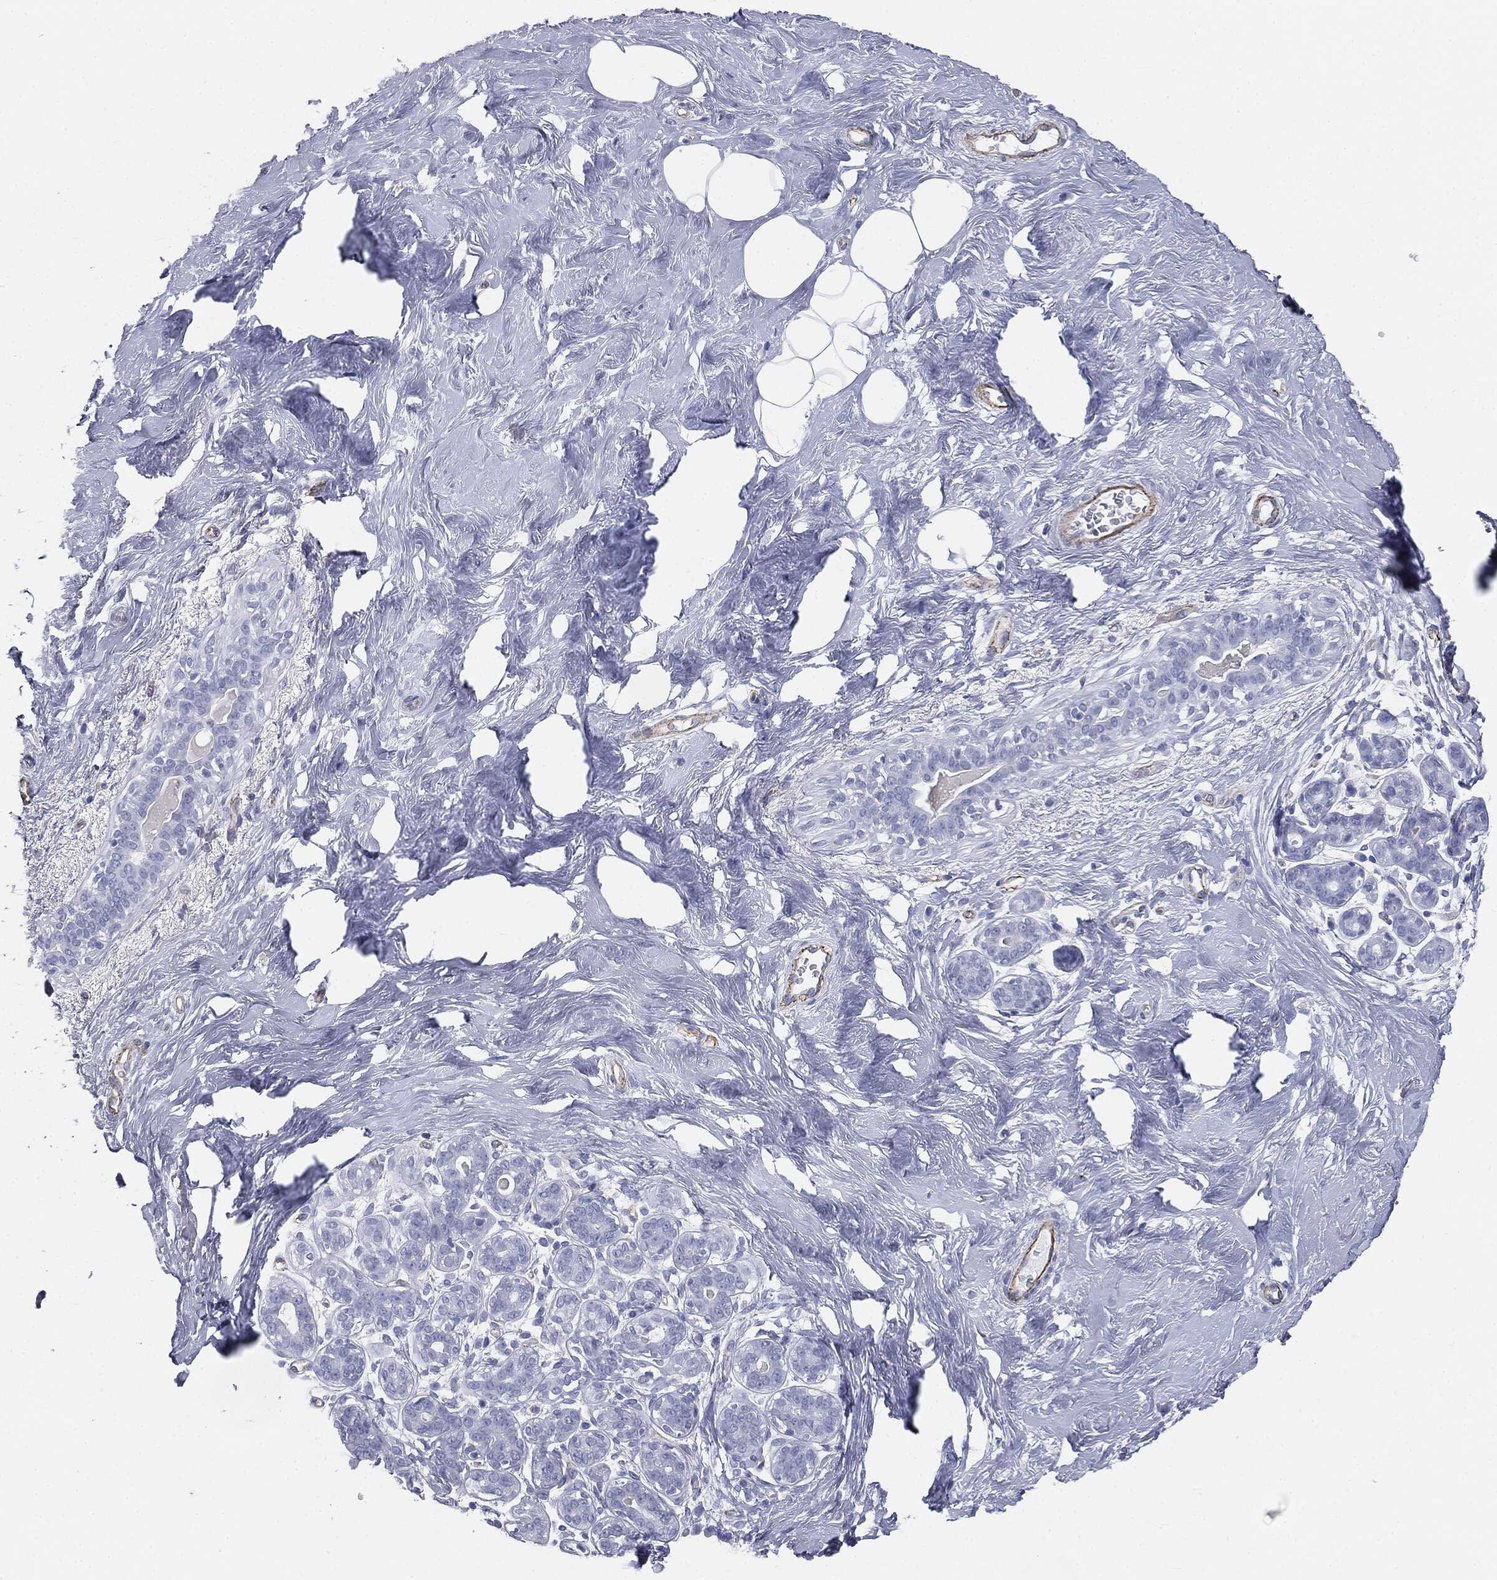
{"staining": {"intensity": "negative", "quantity": "none", "location": "none"}, "tissue": "breast", "cell_type": "Adipocytes", "image_type": "normal", "snomed": [{"axis": "morphology", "description": "Normal tissue, NOS"}, {"axis": "topography", "description": "Breast"}], "caption": "Immunohistochemistry (IHC) micrograph of benign breast: breast stained with DAB (3,3'-diaminobenzidine) demonstrates no significant protein positivity in adipocytes.", "gene": "MUC5AC", "patient": {"sex": "female", "age": 43}}